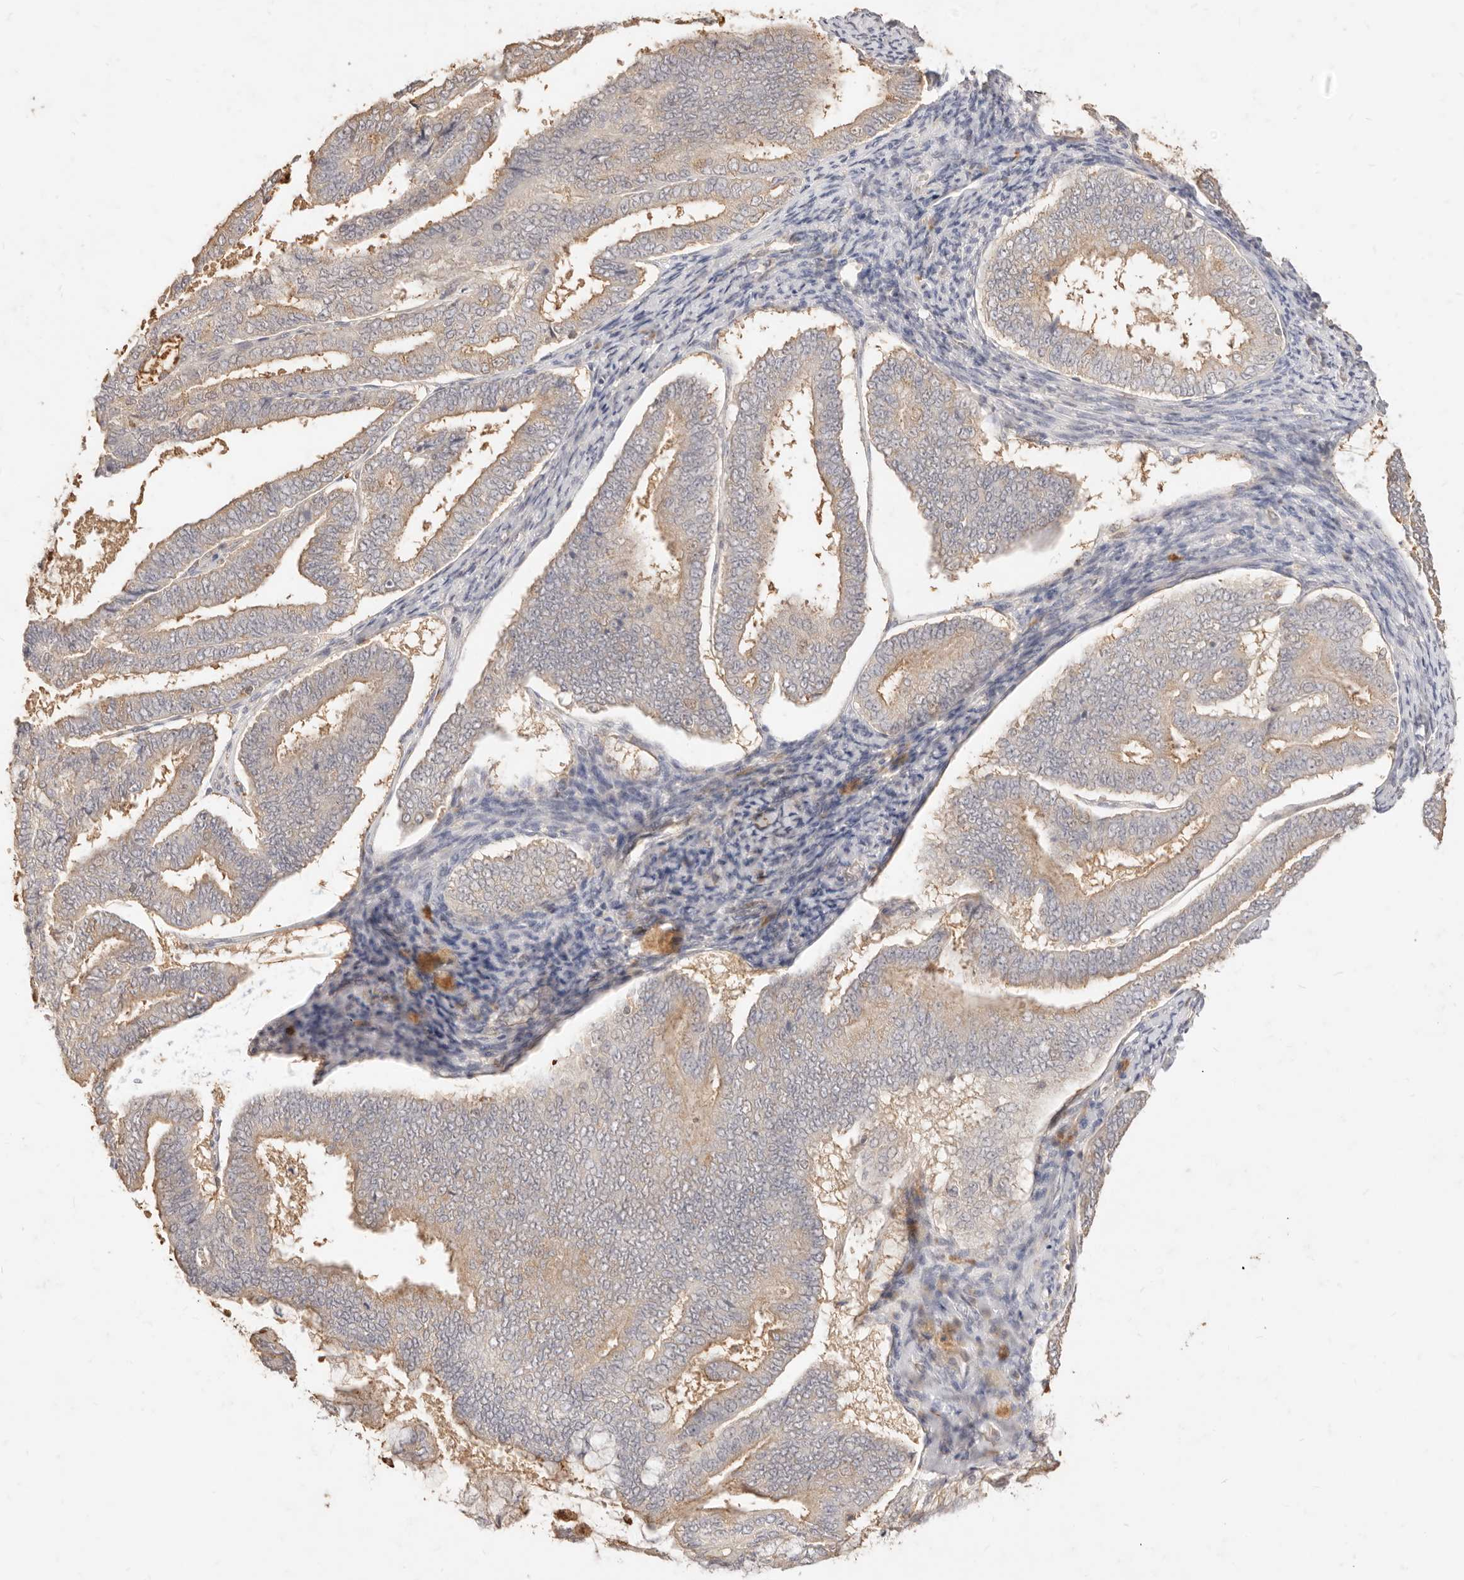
{"staining": {"intensity": "weak", "quantity": "25%-75%", "location": "cytoplasmic/membranous"}, "tissue": "endometrial cancer", "cell_type": "Tumor cells", "image_type": "cancer", "snomed": [{"axis": "morphology", "description": "Adenocarcinoma, NOS"}, {"axis": "topography", "description": "Endometrium"}], "caption": "The photomicrograph shows a brown stain indicating the presence of a protein in the cytoplasmic/membranous of tumor cells in endometrial adenocarcinoma.", "gene": "TMTC2", "patient": {"sex": "female", "age": 63}}